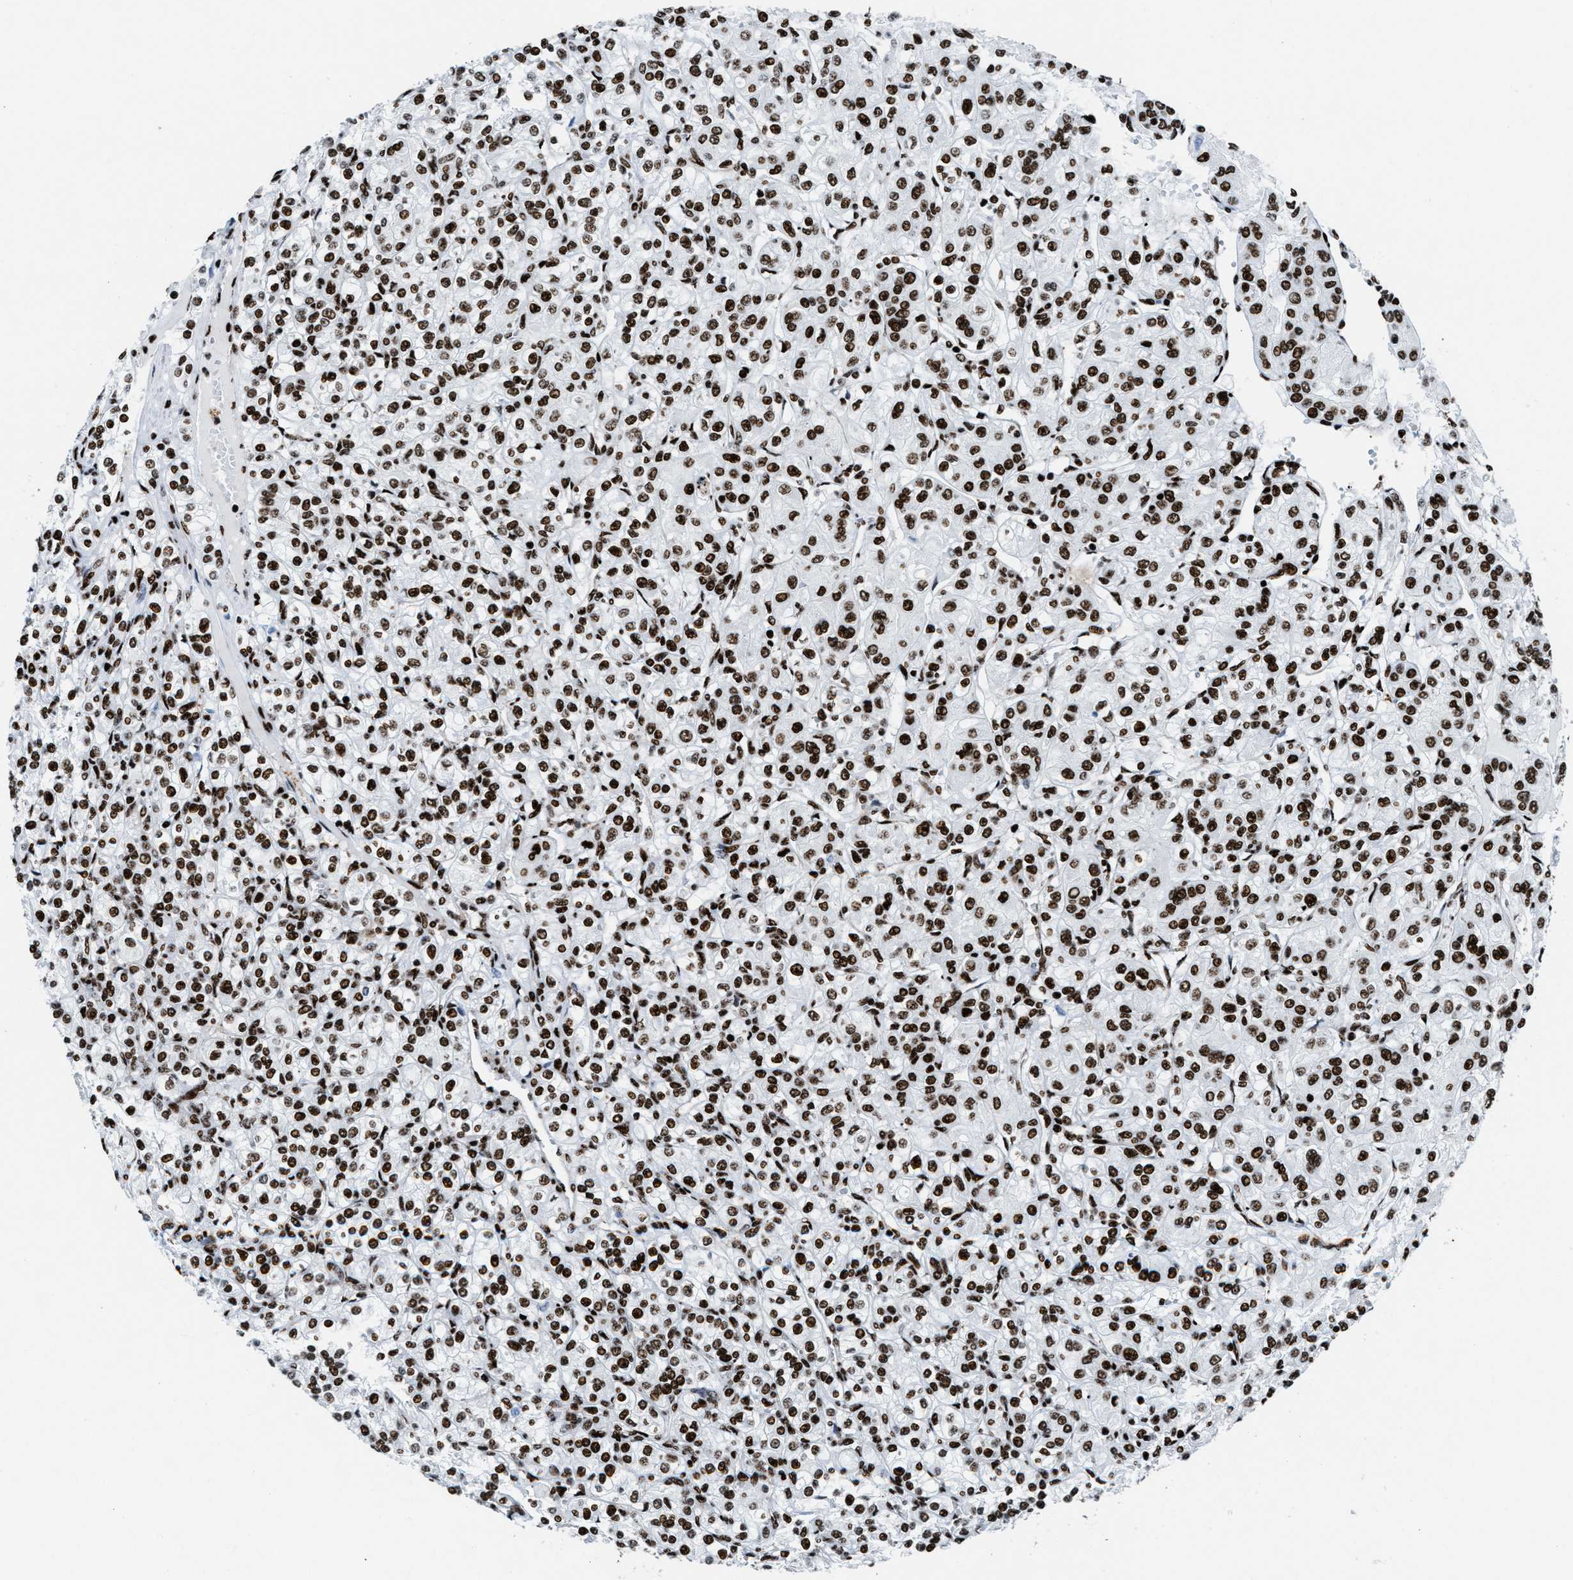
{"staining": {"intensity": "strong", "quantity": ">75%", "location": "nuclear"}, "tissue": "renal cancer", "cell_type": "Tumor cells", "image_type": "cancer", "snomed": [{"axis": "morphology", "description": "Adenocarcinoma, NOS"}, {"axis": "topography", "description": "Kidney"}], "caption": "Renal adenocarcinoma stained with immunohistochemistry (IHC) exhibits strong nuclear expression in about >75% of tumor cells. Nuclei are stained in blue.", "gene": "NONO", "patient": {"sex": "male", "age": 77}}